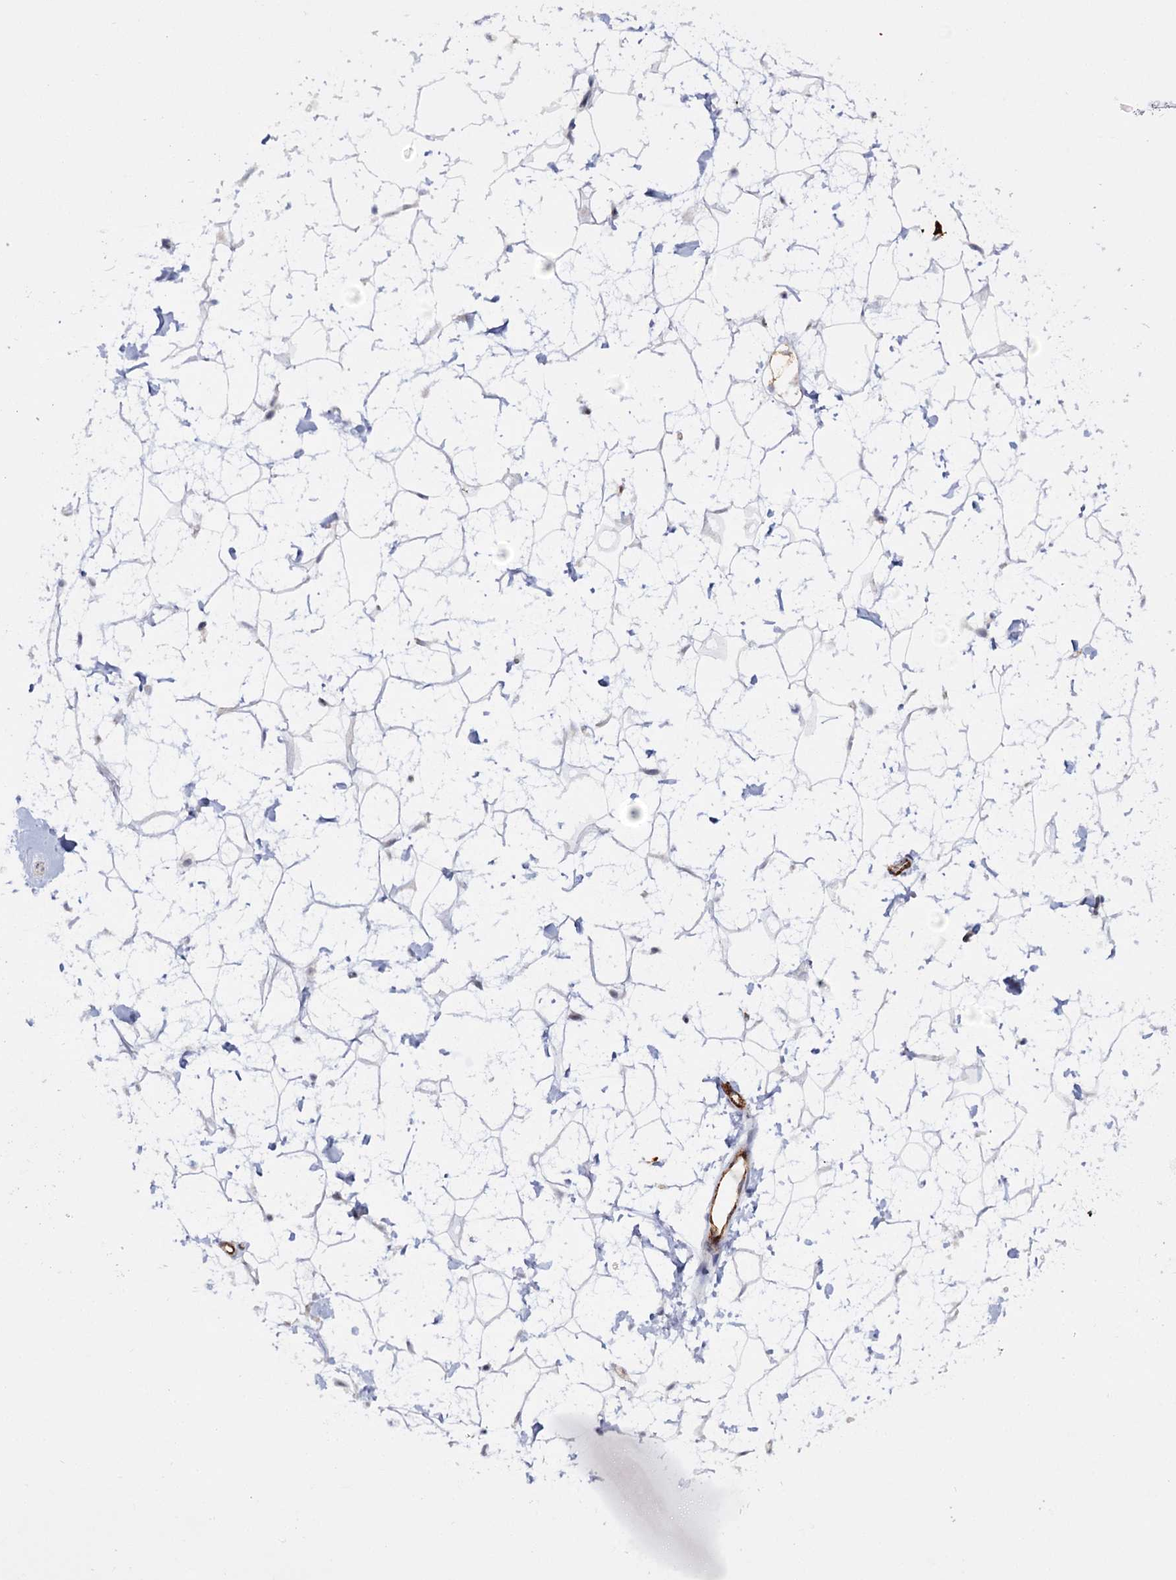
{"staining": {"intensity": "negative", "quantity": "none", "location": "none"}, "tissue": "breast", "cell_type": "Adipocytes", "image_type": "normal", "snomed": [{"axis": "morphology", "description": "Normal tissue, NOS"}, {"axis": "morphology", "description": "Adenoma, NOS"}, {"axis": "topography", "description": "Breast"}], "caption": "Adipocytes are negative for protein expression in benign human breast. Brightfield microscopy of immunohistochemistry stained with DAB (brown) and hematoxylin (blue), captured at high magnification.", "gene": "PIWIL4", "patient": {"sex": "female", "age": 23}}